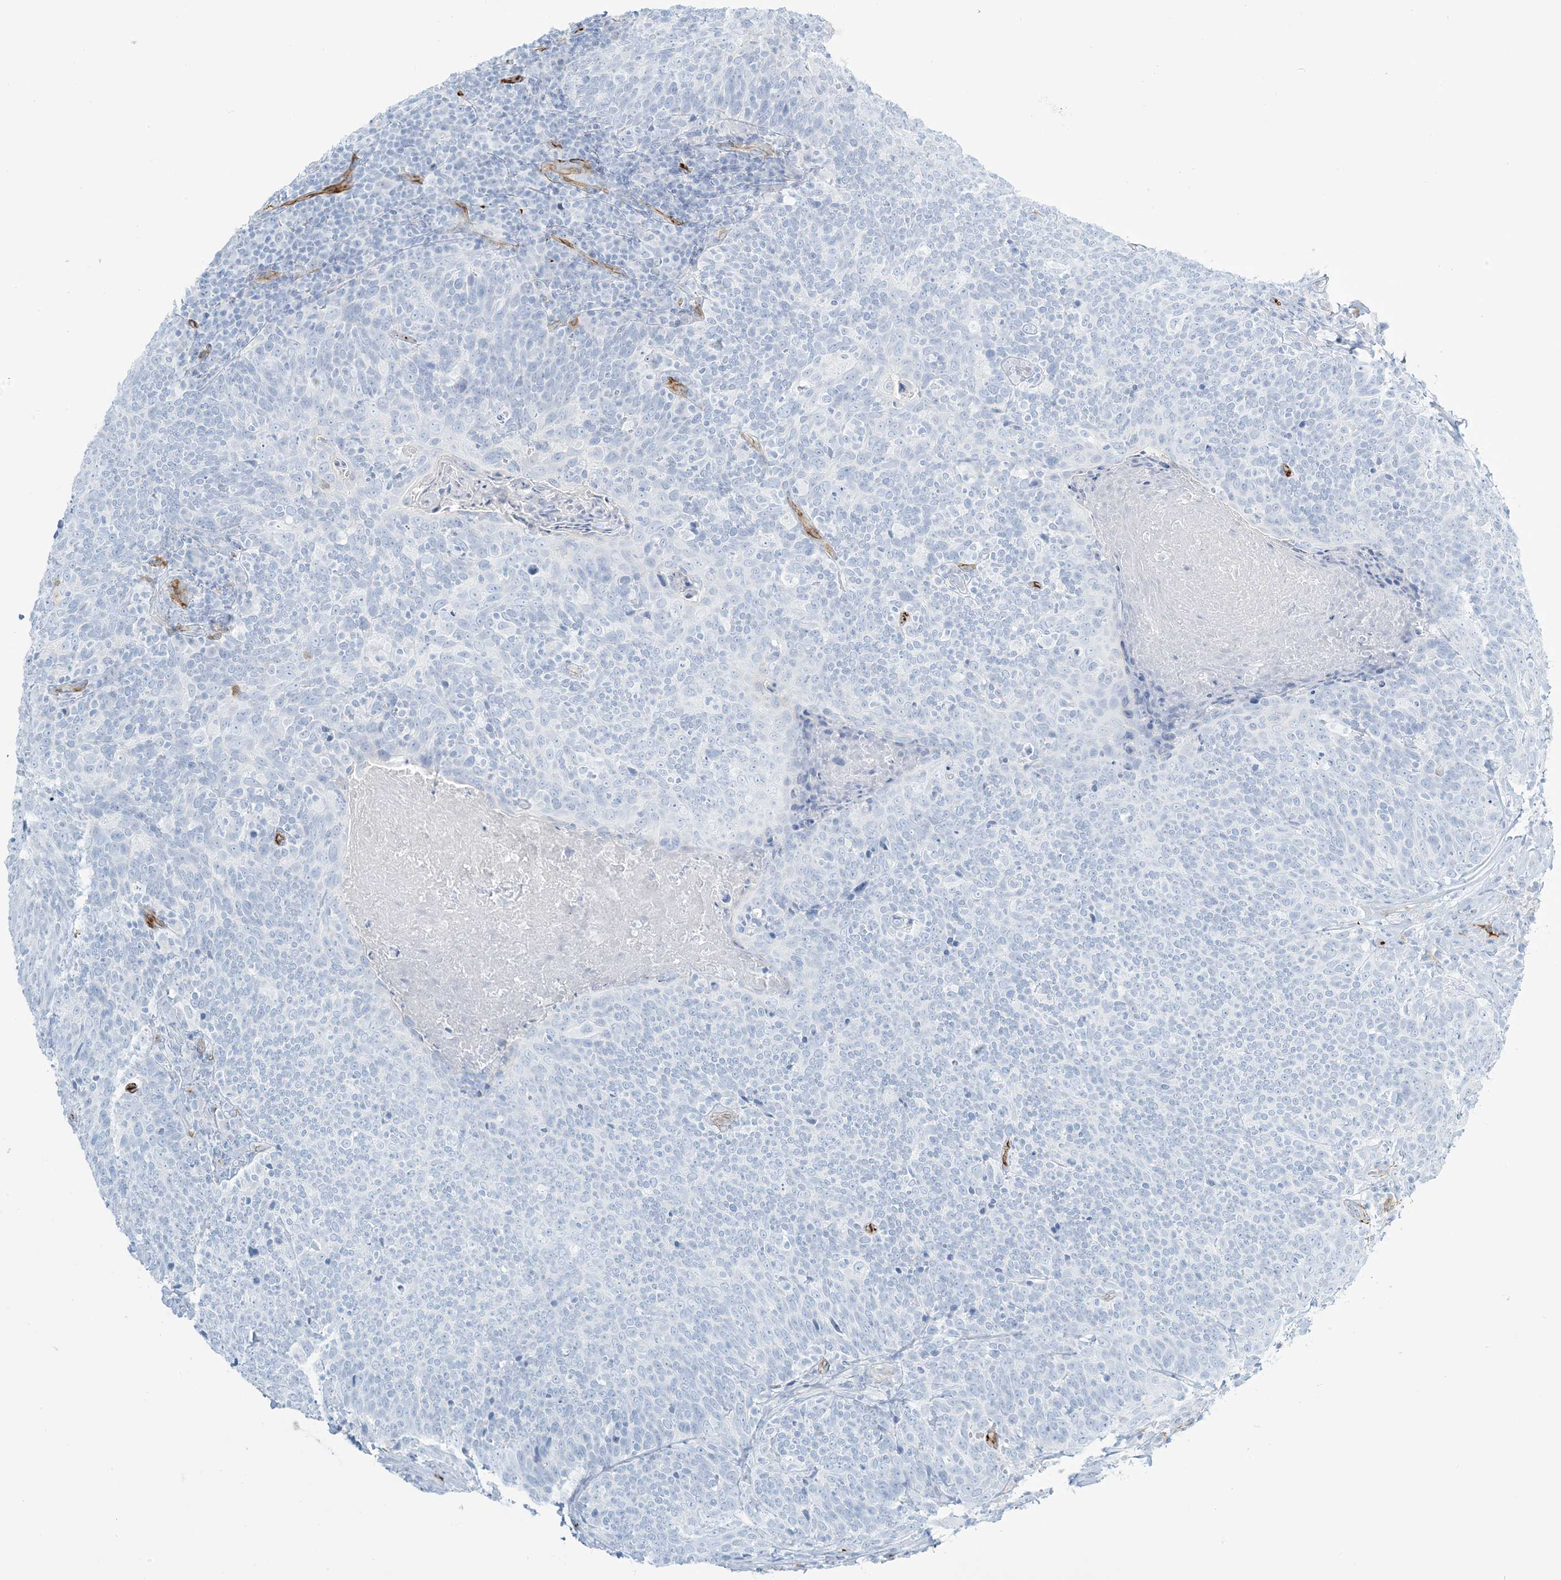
{"staining": {"intensity": "negative", "quantity": "none", "location": "none"}, "tissue": "head and neck cancer", "cell_type": "Tumor cells", "image_type": "cancer", "snomed": [{"axis": "morphology", "description": "Squamous cell carcinoma, NOS"}, {"axis": "morphology", "description": "Squamous cell carcinoma, metastatic, NOS"}, {"axis": "topography", "description": "Lymph node"}, {"axis": "topography", "description": "Head-Neck"}], "caption": "Tumor cells show no significant staining in head and neck cancer.", "gene": "EPS8L3", "patient": {"sex": "male", "age": 62}}